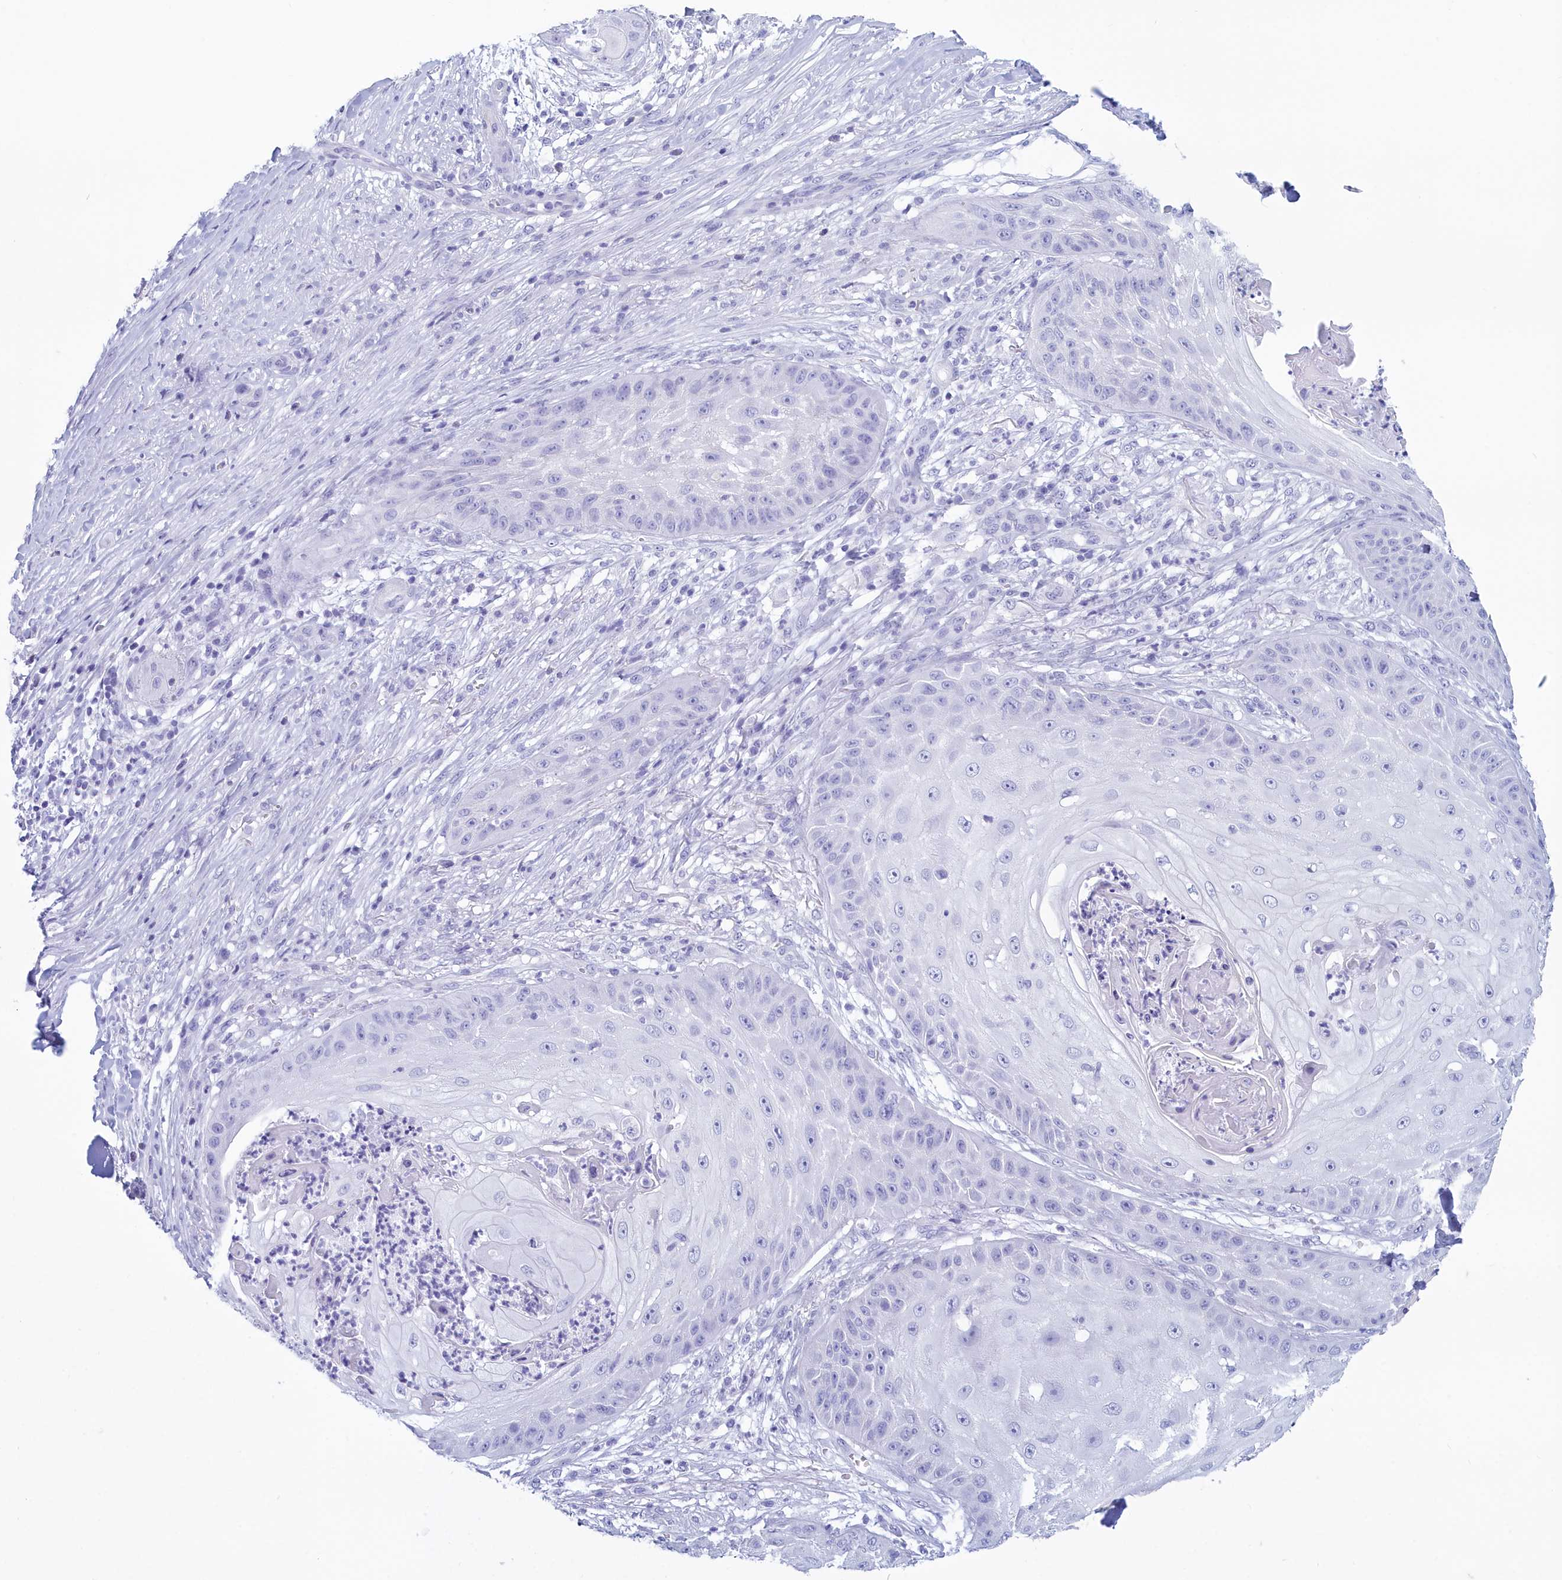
{"staining": {"intensity": "negative", "quantity": "none", "location": "none"}, "tissue": "skin cancer", "cell_type": "Tumor cells", "image_type": "cancer", "snomed": [{"axis": "morphology", "description": "Squamous cell carcinoma, NOS"}, {"axis": "topography", "description": "Skin"}], "caption": "There is no significant expression in tumor cells of squamous cell carcinoma (skin).", "gene": "TMEM97", "patient": {"sex": "male", "age": 70}}